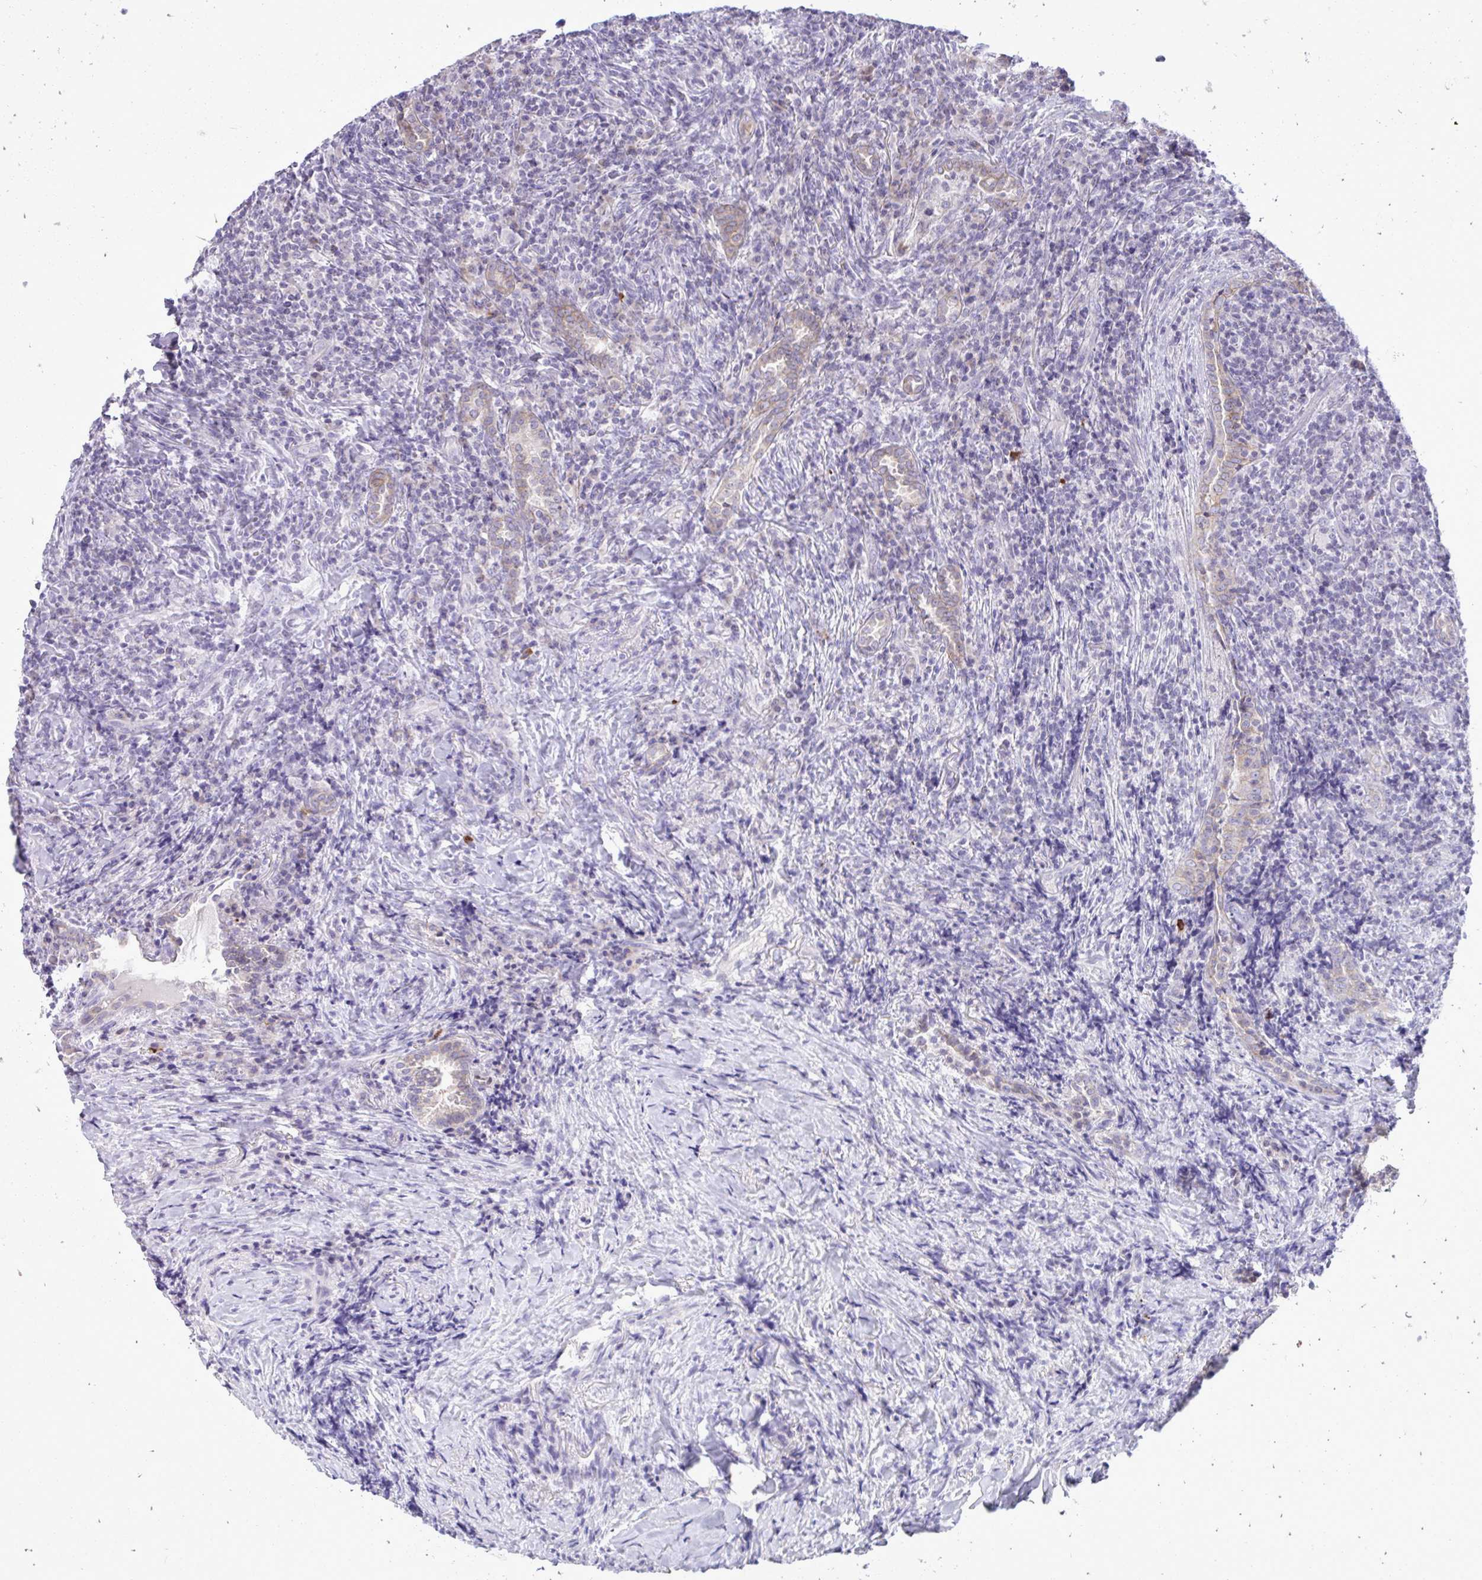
{"staining": {"intensity": "negative", "quantity": "none", "location": "none"}, "tissue": "lymphoma", "cell_type": "Tumor cells", "image_type": "cancer", "snomed": [{"axis": "morphology", "description": "Hodgkin's disease, NOS"}, {"axis": "topography", "description": "Lung"}], "caption": "Photomicrograph shows no protein positivity in tumor cells of Hodgkin's disease tissue. (DAB IHC visualized using brightfield microscopy, high magnification).", "gene": "SPTBN2", "patient": {"sex": "male", "age": 17}}